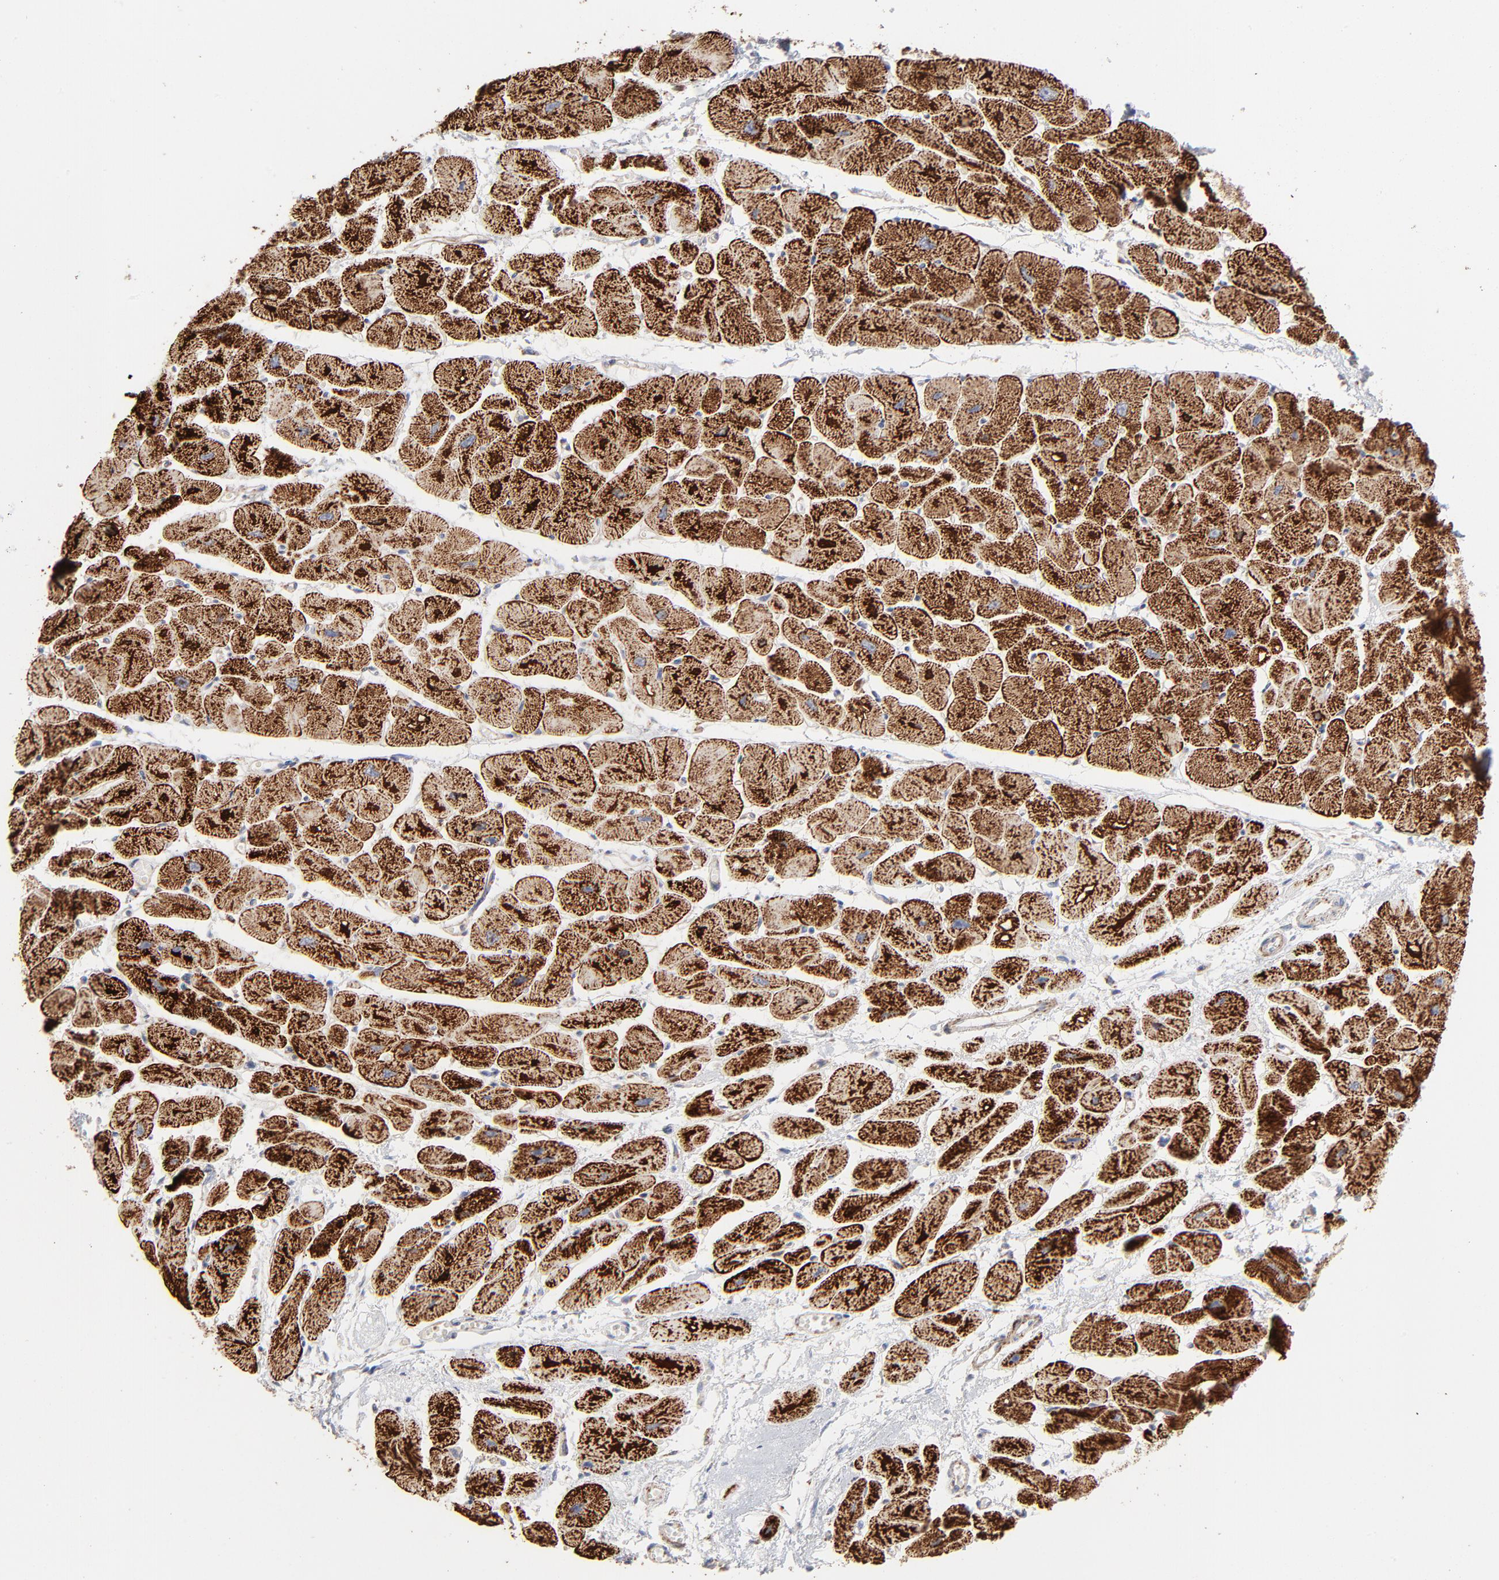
{"staining": {"intensity": "strong", "quantity": ">75%", "location": "cytoplasmic/membranous"}, "tissue": "heart muscle", "cell_type": "Cardiomyocytes", "image_type": "normal", "snomed": [{"axis": "morphology", "description": "Normal tissue, NOS"}, {"axis": "topography", "description": "Heart"}], "caption": "The micrograph reveals immunohistochemical staining of normal heart muscle. There is strong cytoplasmic/membranous positivity is identified in about >75% of cardiomyocytes.", "gene": "ASB3", "patient": {"sex": "female", "age": 54}}